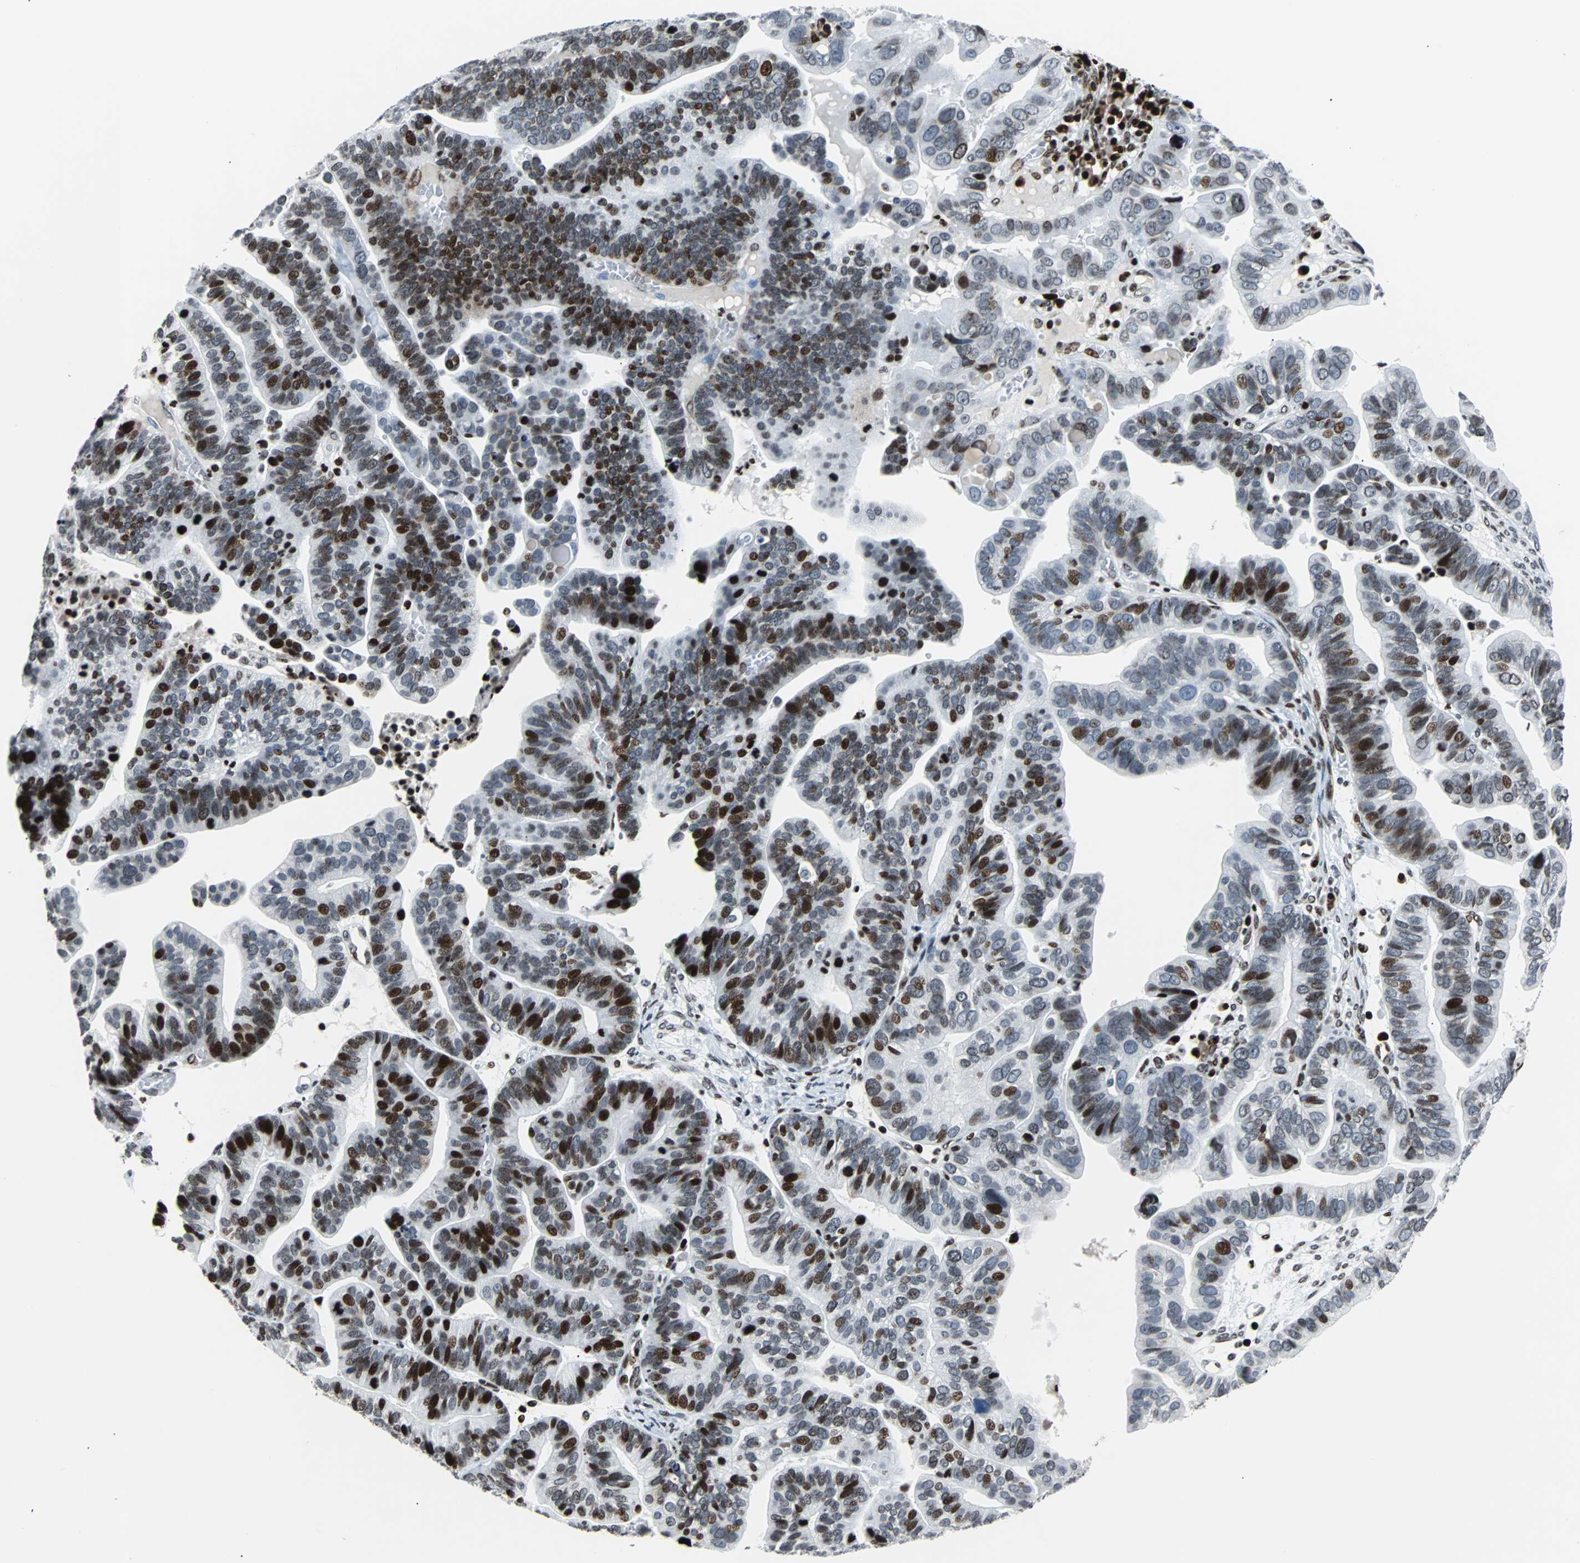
{"staining": {"intensity": "strong", "quantity": "25%-75%", "location": "nuclear"}, "tissue": "ovarian cancer", "cell_type": "Tumor cells", "image_type": "cancer", "snomed": [{"axis": "morphology", "description": "Cystadenocarcinoma, serous, NOS"}, {"axis": "topography", "description": "Ovary"}], "caption": "Ovarian cancer stained with a brown dye reveals strong nuclear positive staining in approximately 25%-75% of tumor cells.", "gene": "ZNF131", "patient": {"sex": "female", "age": 56}}